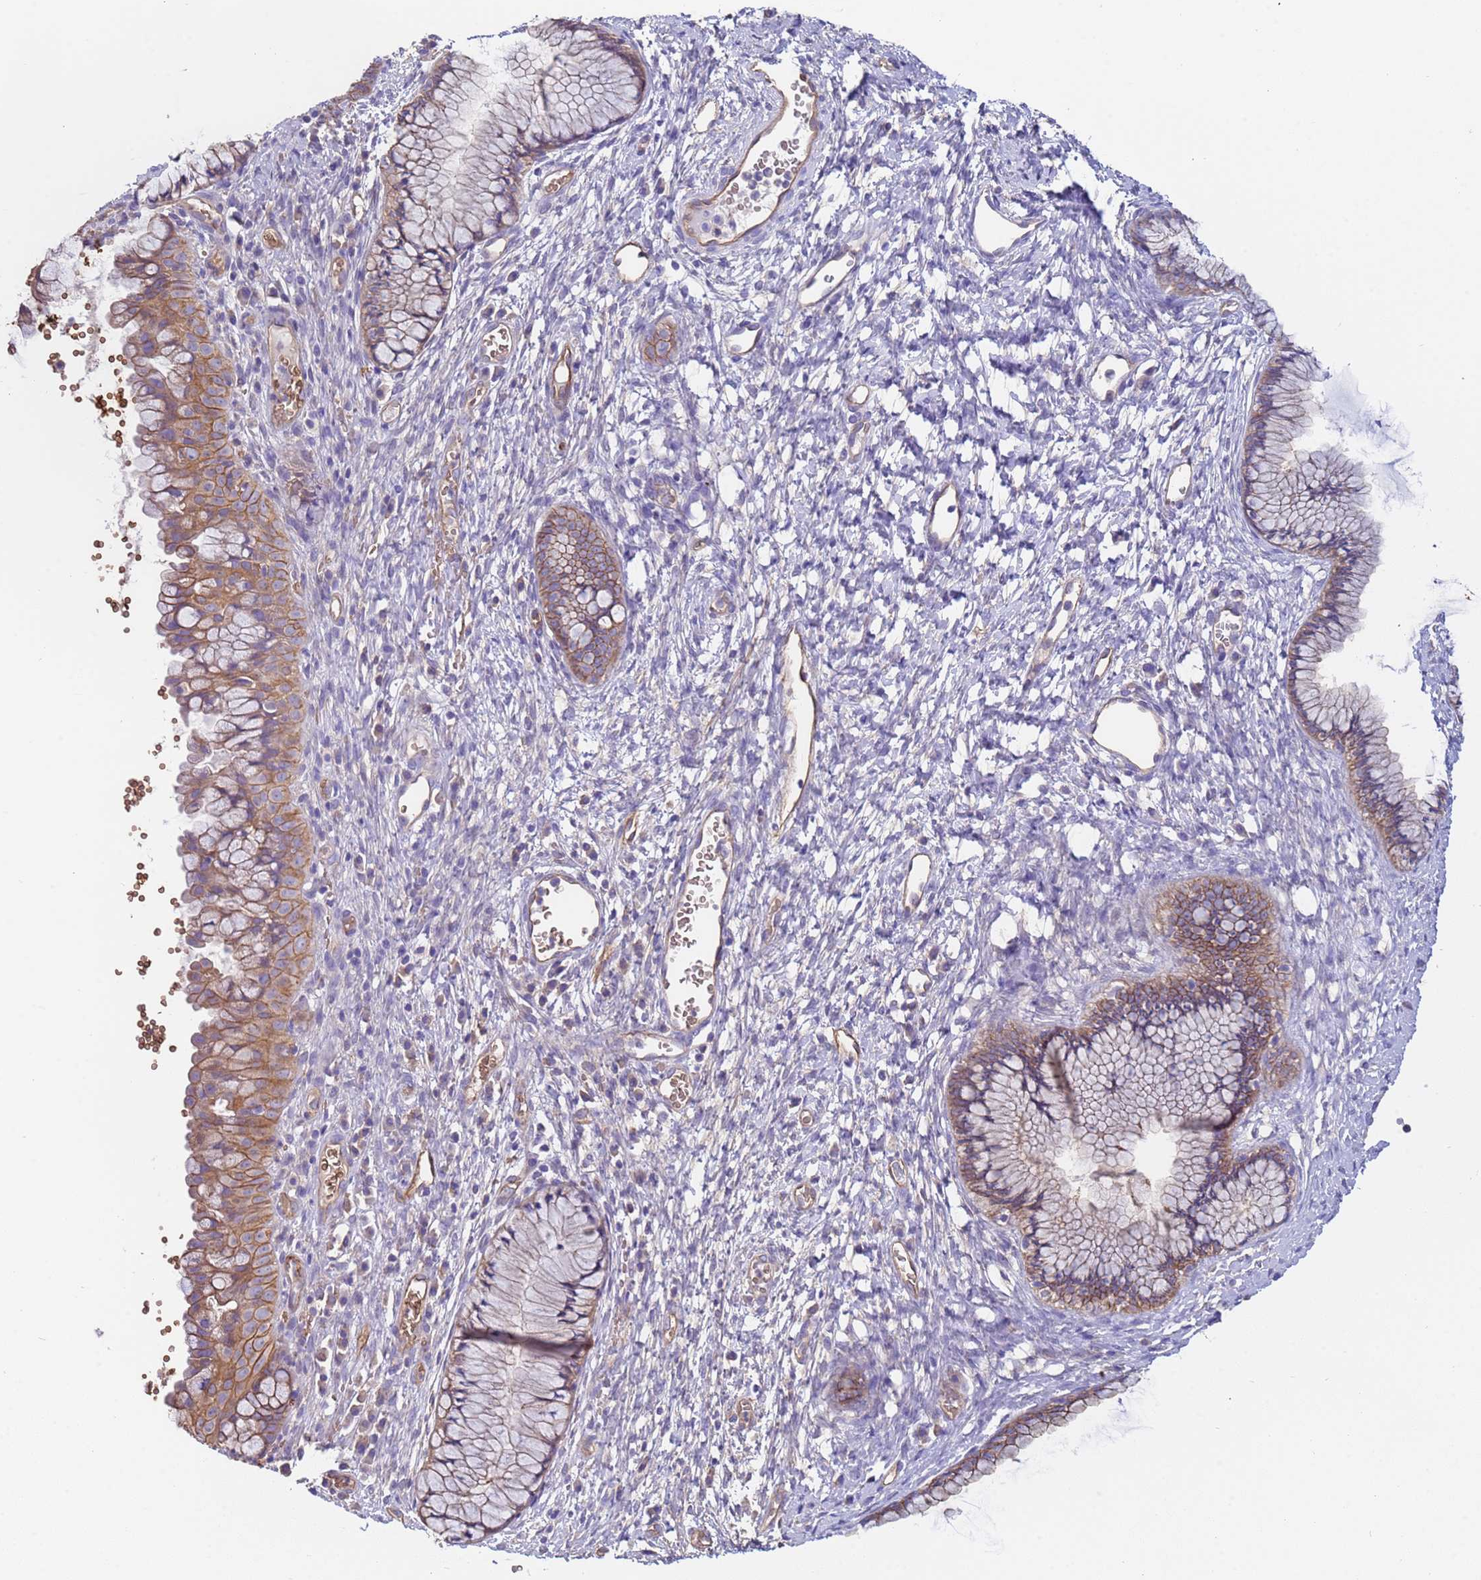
{"staining": {"intensity": "moderate", "quantity": ">75%", "location": "cytoplasmic/membranous"}, "tissue": "cervix", "cell_type": "Glandular cells", "image_type": "normal", "snomed": [{"axis": "morphology", "description": "Normal tissue, NOS"}, {"axis": "topography", "description": "Cervix"}], "caption": "This is an image of immunohistochemistry (IHC) staining of normal cervix, which shows moderate expression in the cytoplasmic/membranous of glandular cells.", "gene": "ZNF248", "patient": {"sex": "female", "age": 42}}